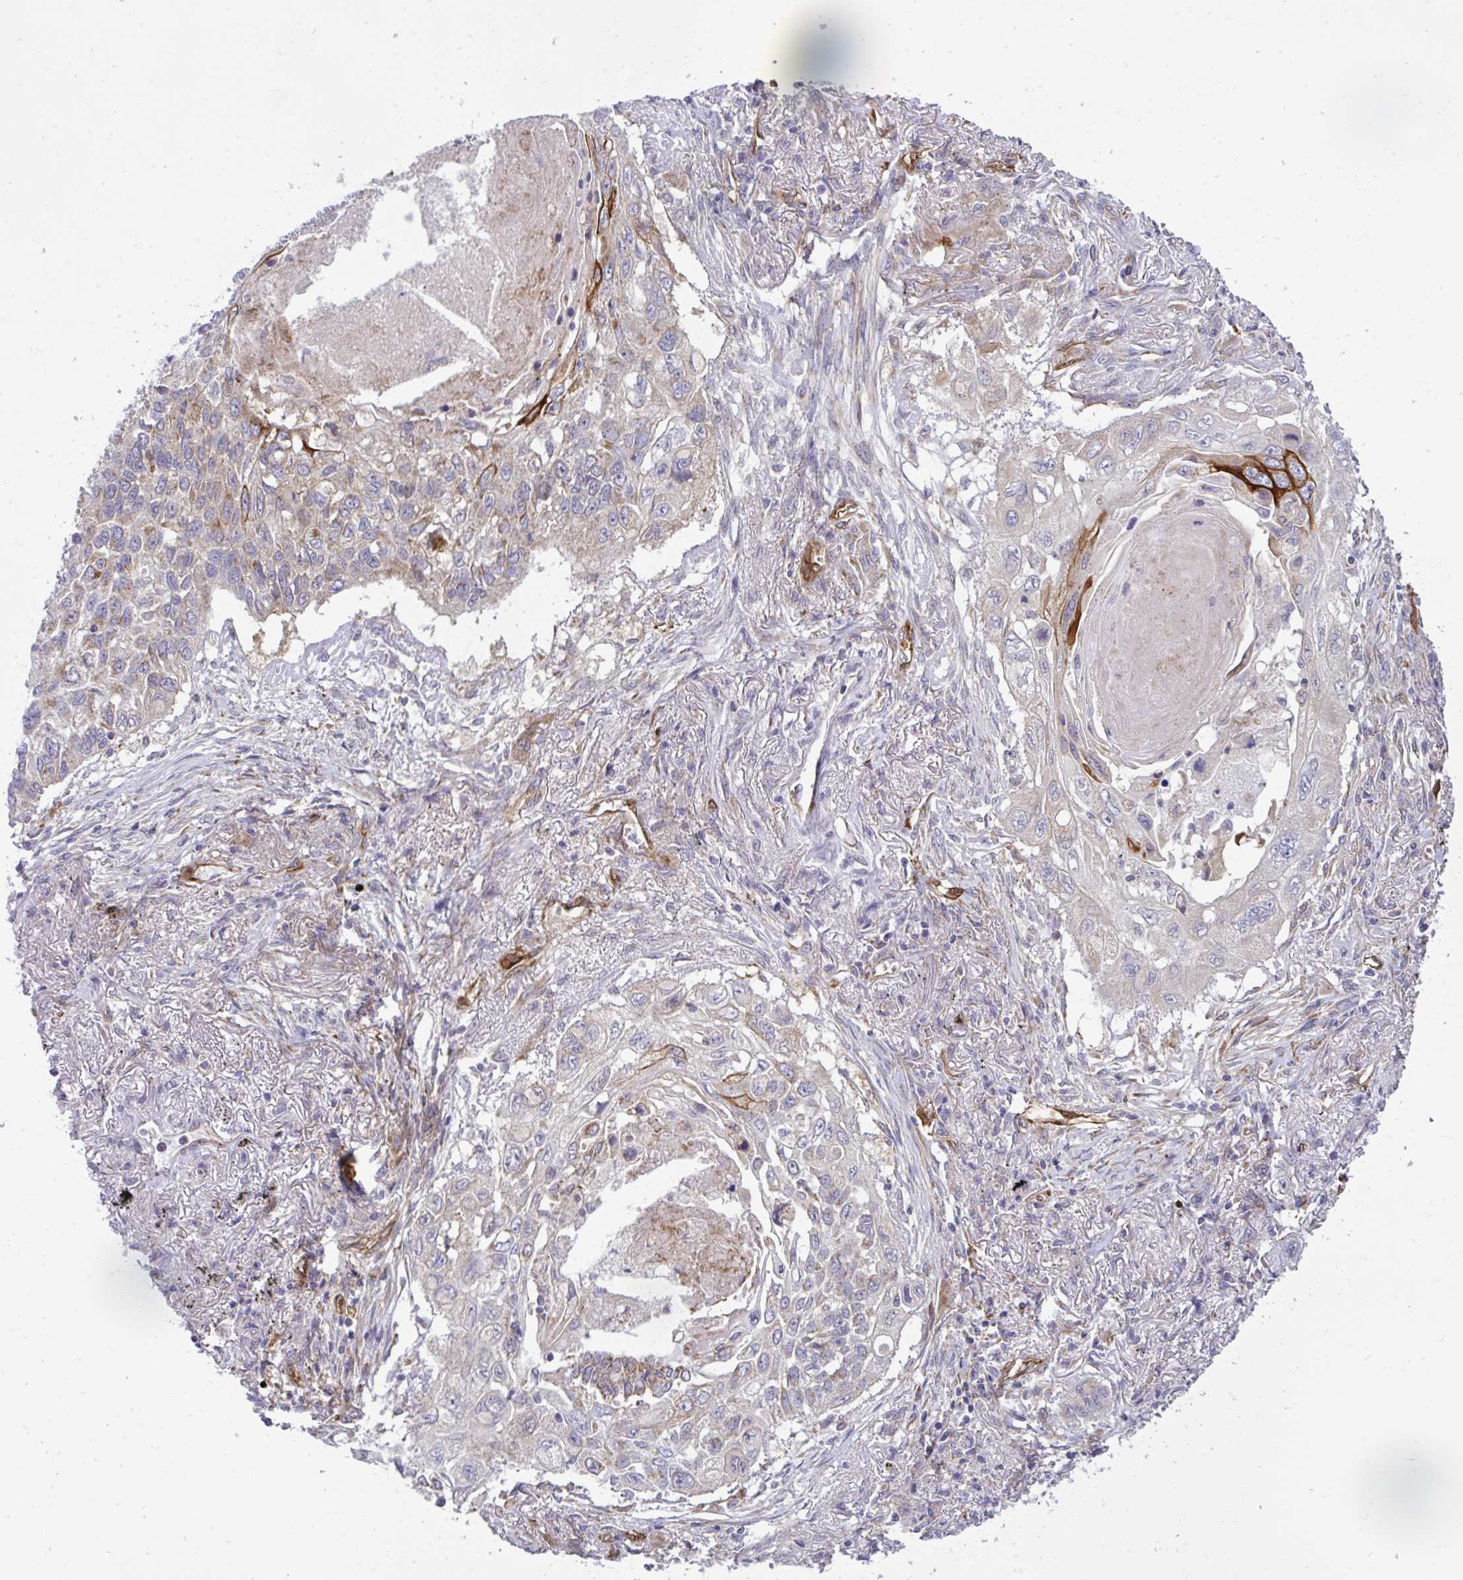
{"staining": {"intensity": "negative", "quantity": "none", "location": "none"}, "tissue": "lung cancer", "cell_type": "Tumor cells", "image_type": "cancer", "snomed": [{"axis": "morphology", "description": "Squamous cell carcinoma, NOS"}, {"axis": "topography", "description": "Lung"}], "caption": "Immunohistochemical staining of squamous cell carcinoma (lung) shows no significant staining in tumor cells.", "gene": "LIMS1", "patient": {"sex": "male", "age": 75}}